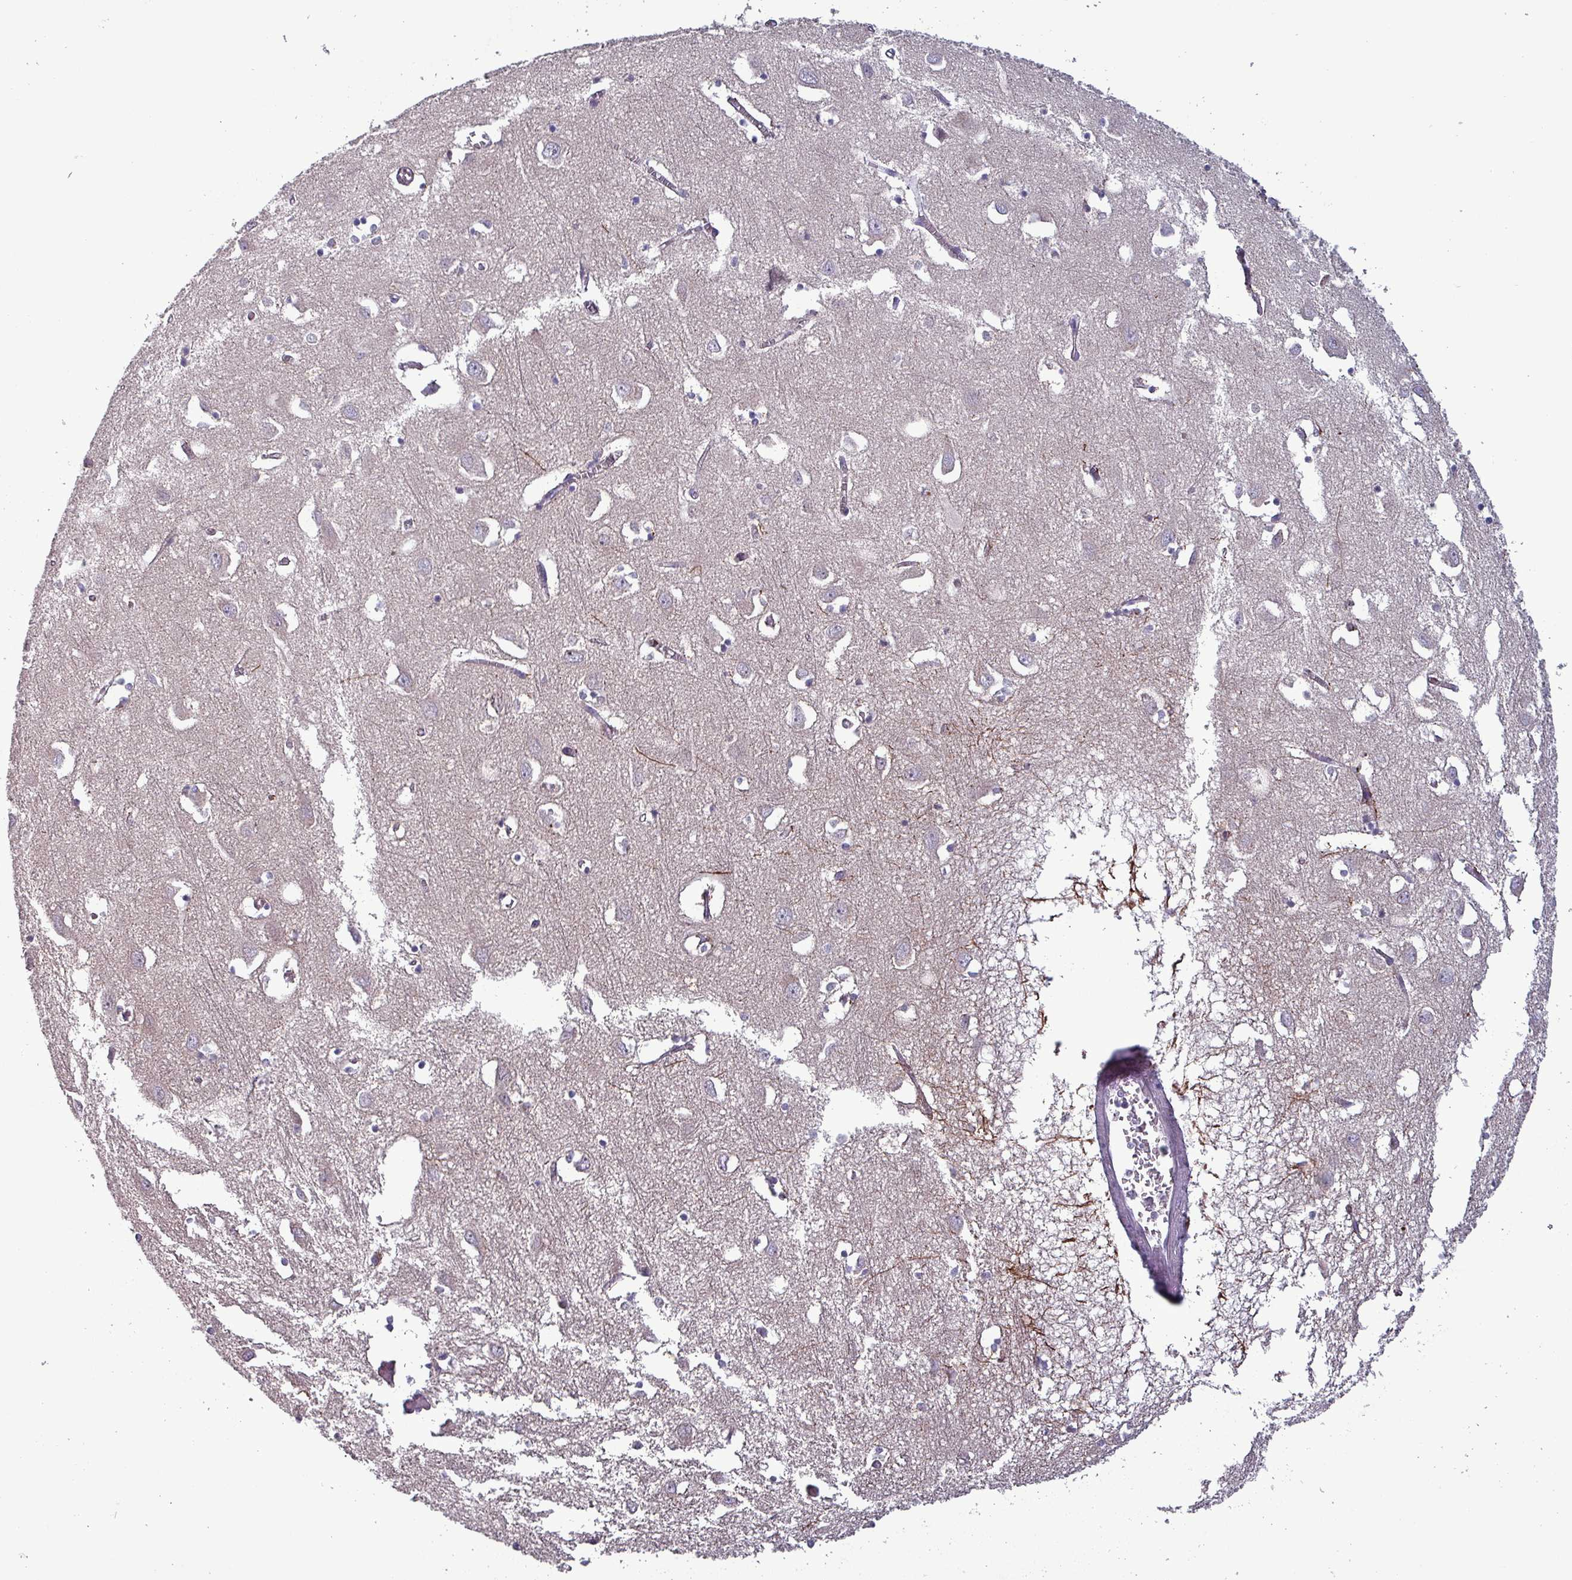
{"staining": {"intensity": "negative", "quantity": "none", "location": "none"}, "tissue": "cerebral cortex", "cell_type": "Endothelial cells", "image_type": "normal", "snomed": [{"axis": "morphology", "description": "Normal tissue, NOS"}, {"axis": "topography", "description": "Cerebral cortex"}], "caption": "Immunohistochemistry (IHC) micrograph of normal human cerebral cortex stained for a protein (brown), which exhibits no expression in endothelial cells. (DAB IHC visualized using brightfield microscopy, high magnification).", "gene": "HSD3B7", "patient": {"sex": "male", "age": 70}}